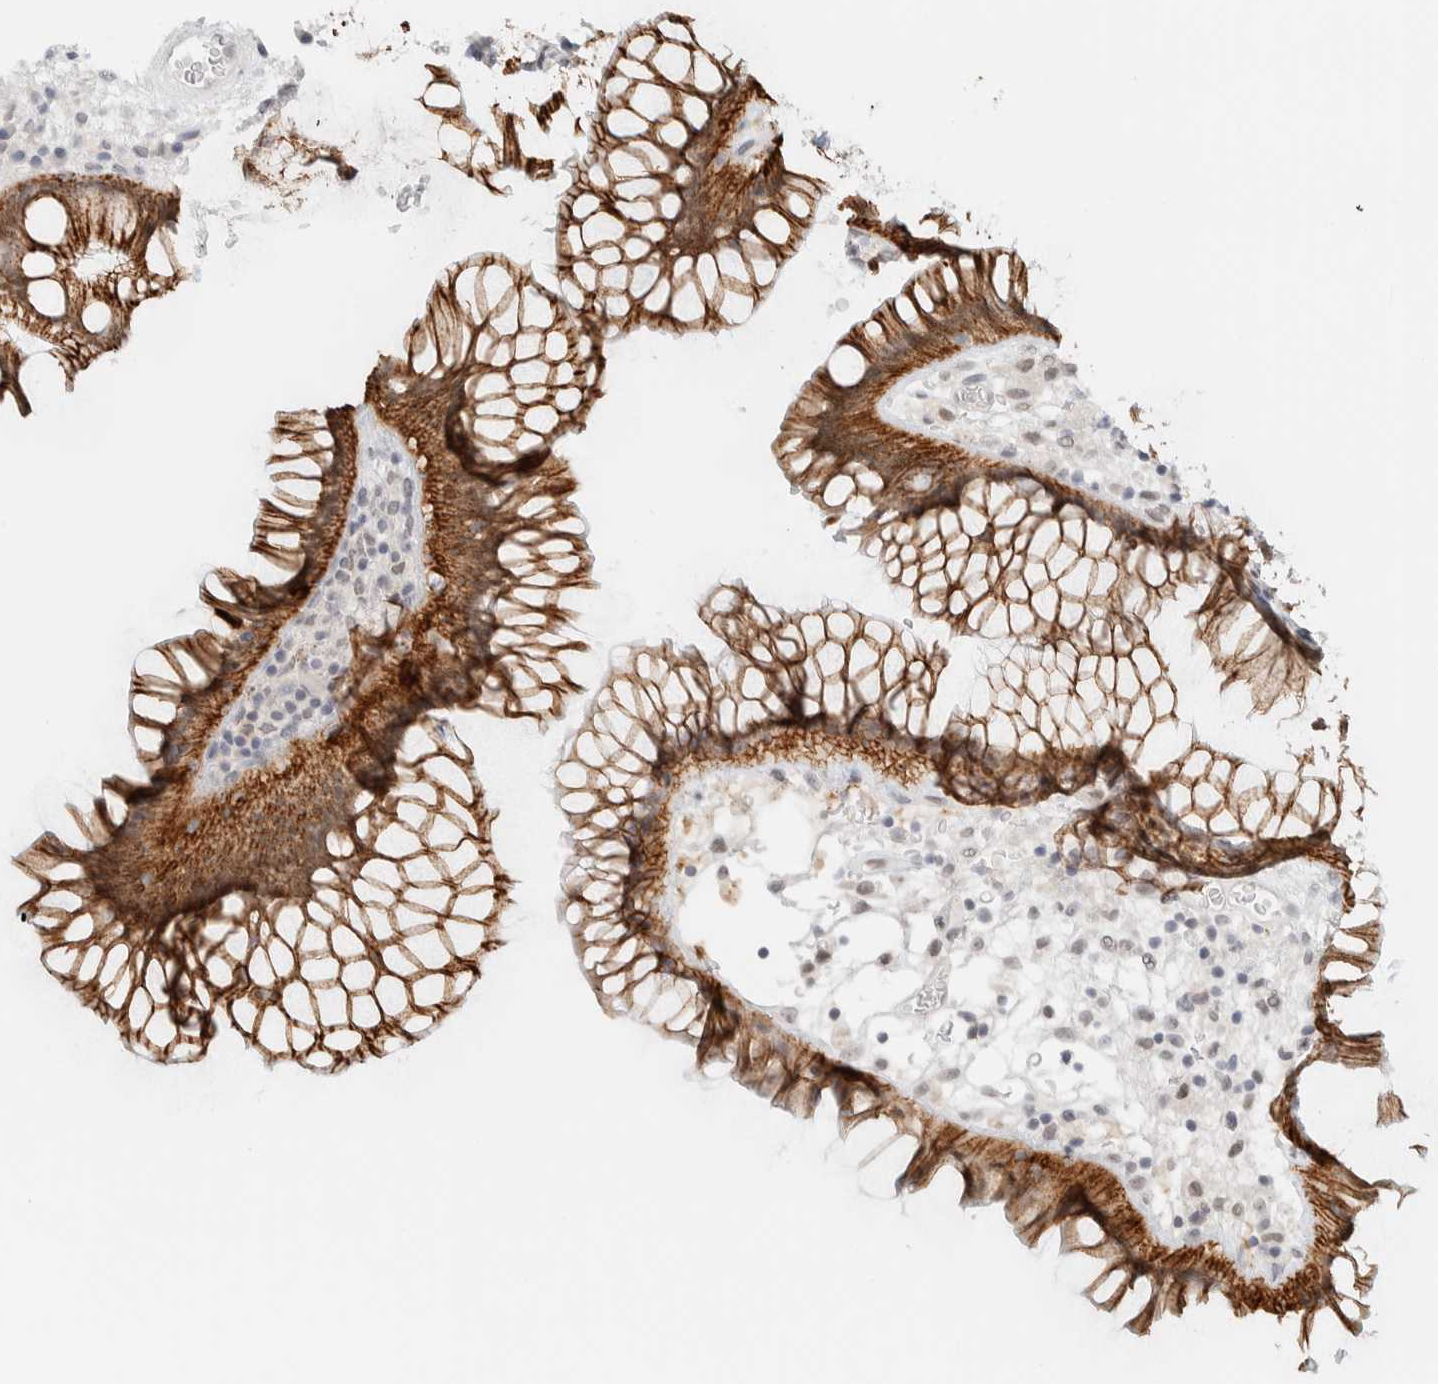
{"staining": {"intensity": "strong", "quantity": ">75%", "location": "cytoplasmic/membranous"}, "tissue": "rectum", "cell_type": "Glandular cells", "image_type": "normal", "snomed": [{"axis": "morphology", "description": "Normal tissue, NOS"}, {"axis": "topography", "description": "Rectum"}], "caption": "The micrograph displays a brown stain indicating the presence of a protein in the cytoplasmic/membranous of glandular cells in rectum. The protein is shown in brown color, while the nuclei are stained blue.", "gene": "CDH17", "patient": {"sex": "male", "age": 51}}